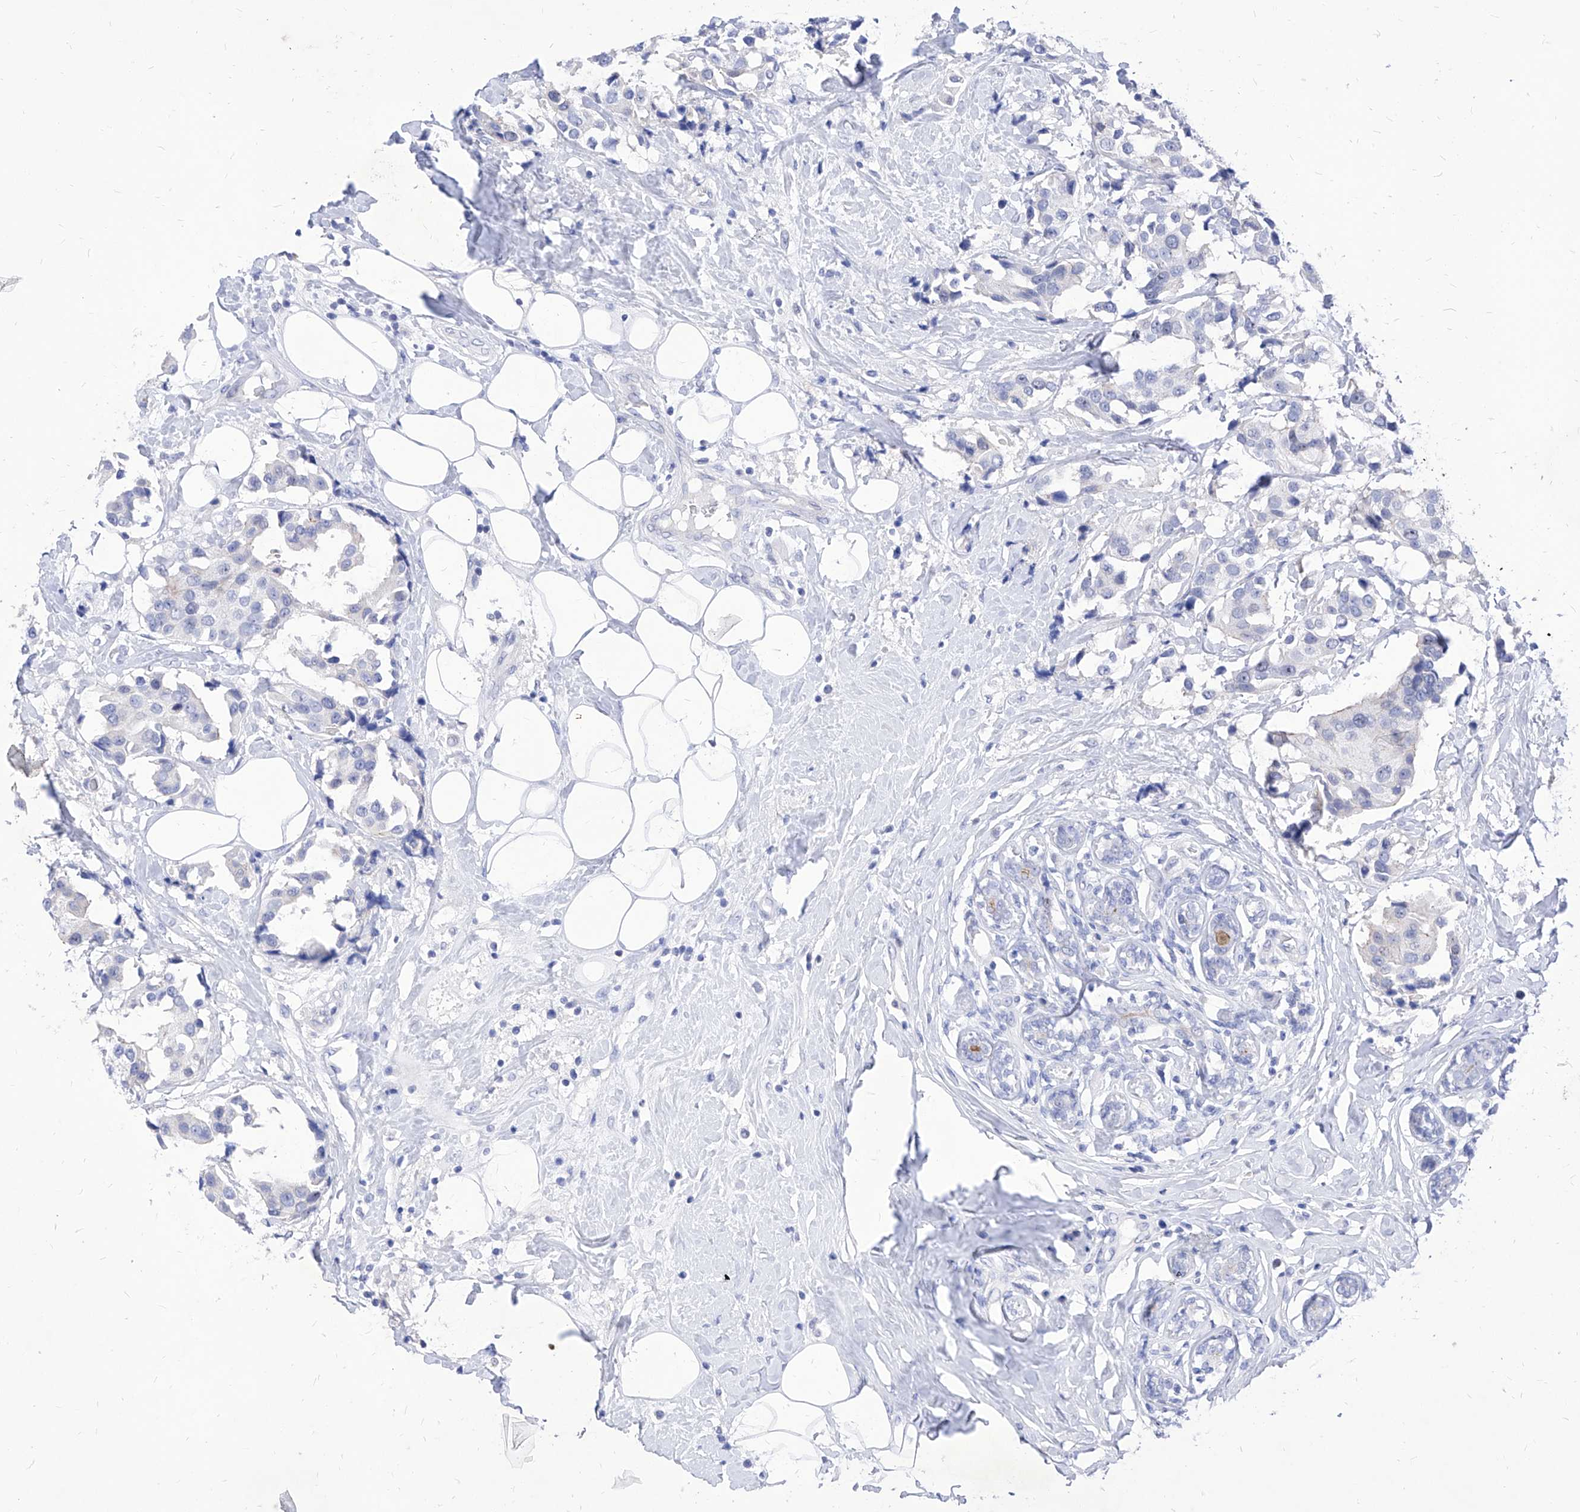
{"staining": {"intensity": "negative", "quantity": "none", "location": "none"}, "tissue": "breast cancer", "cell_type": "Tumor cells", "image_type": "cancer", "snomed": [{"axis": "morphology", "description": "Normal tissue, NOS"}, {"axis": "morphology", "description": "Duct carcinoma"}, {"axis": "topography", "description": "Breast"}], "caption": "High magnification brightfield microscopy of breast cancer stained with DAB (brown) and counterstained with hematoxylin (blue): tumor cells show no significant expression.", "gene": "VAX1", "patient": {"sex": "female", "age": 39}}